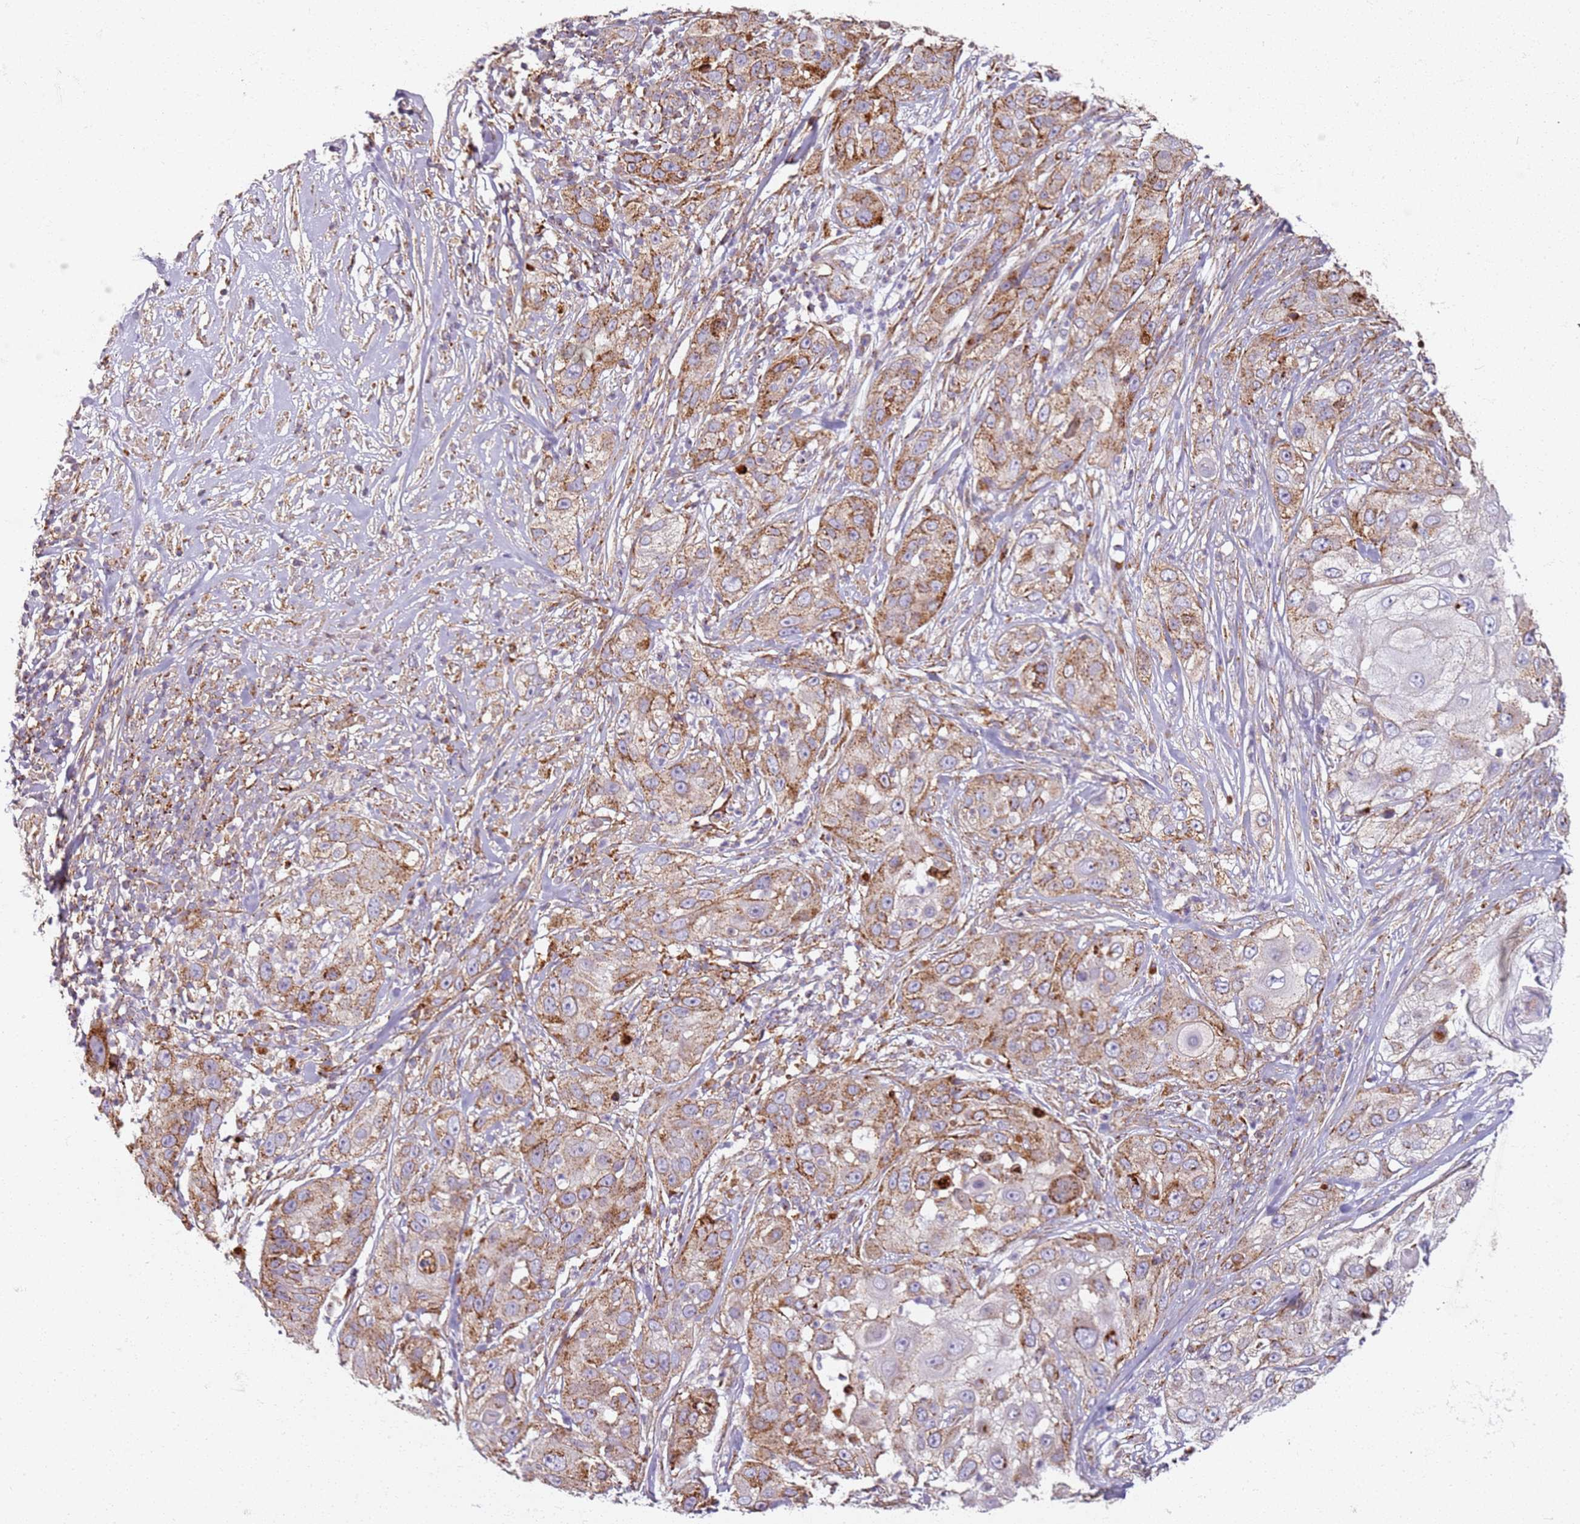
{"staining": {"intensity": "moderate", "quantity": ">75%", "location": "cytoplasmic/membranous"}, "tissue": "skin cancer", "cell_type": "Tumor cells", "image_type": "cancer", "snomed": [{"axis": "morphology", "description": "Squamous cell carcinoma, NOS"}, {"axis": "topography", "description": "Skin"}], "caption": "DAB immunohistochemical staining of squamous cell carcinoma (skin) displays moderate cytoplasmic/membranous protein staining in approximately >75% of tumor cells.", "gene": "PROKR2", "patient": {"sex": "female", "age": 44}}